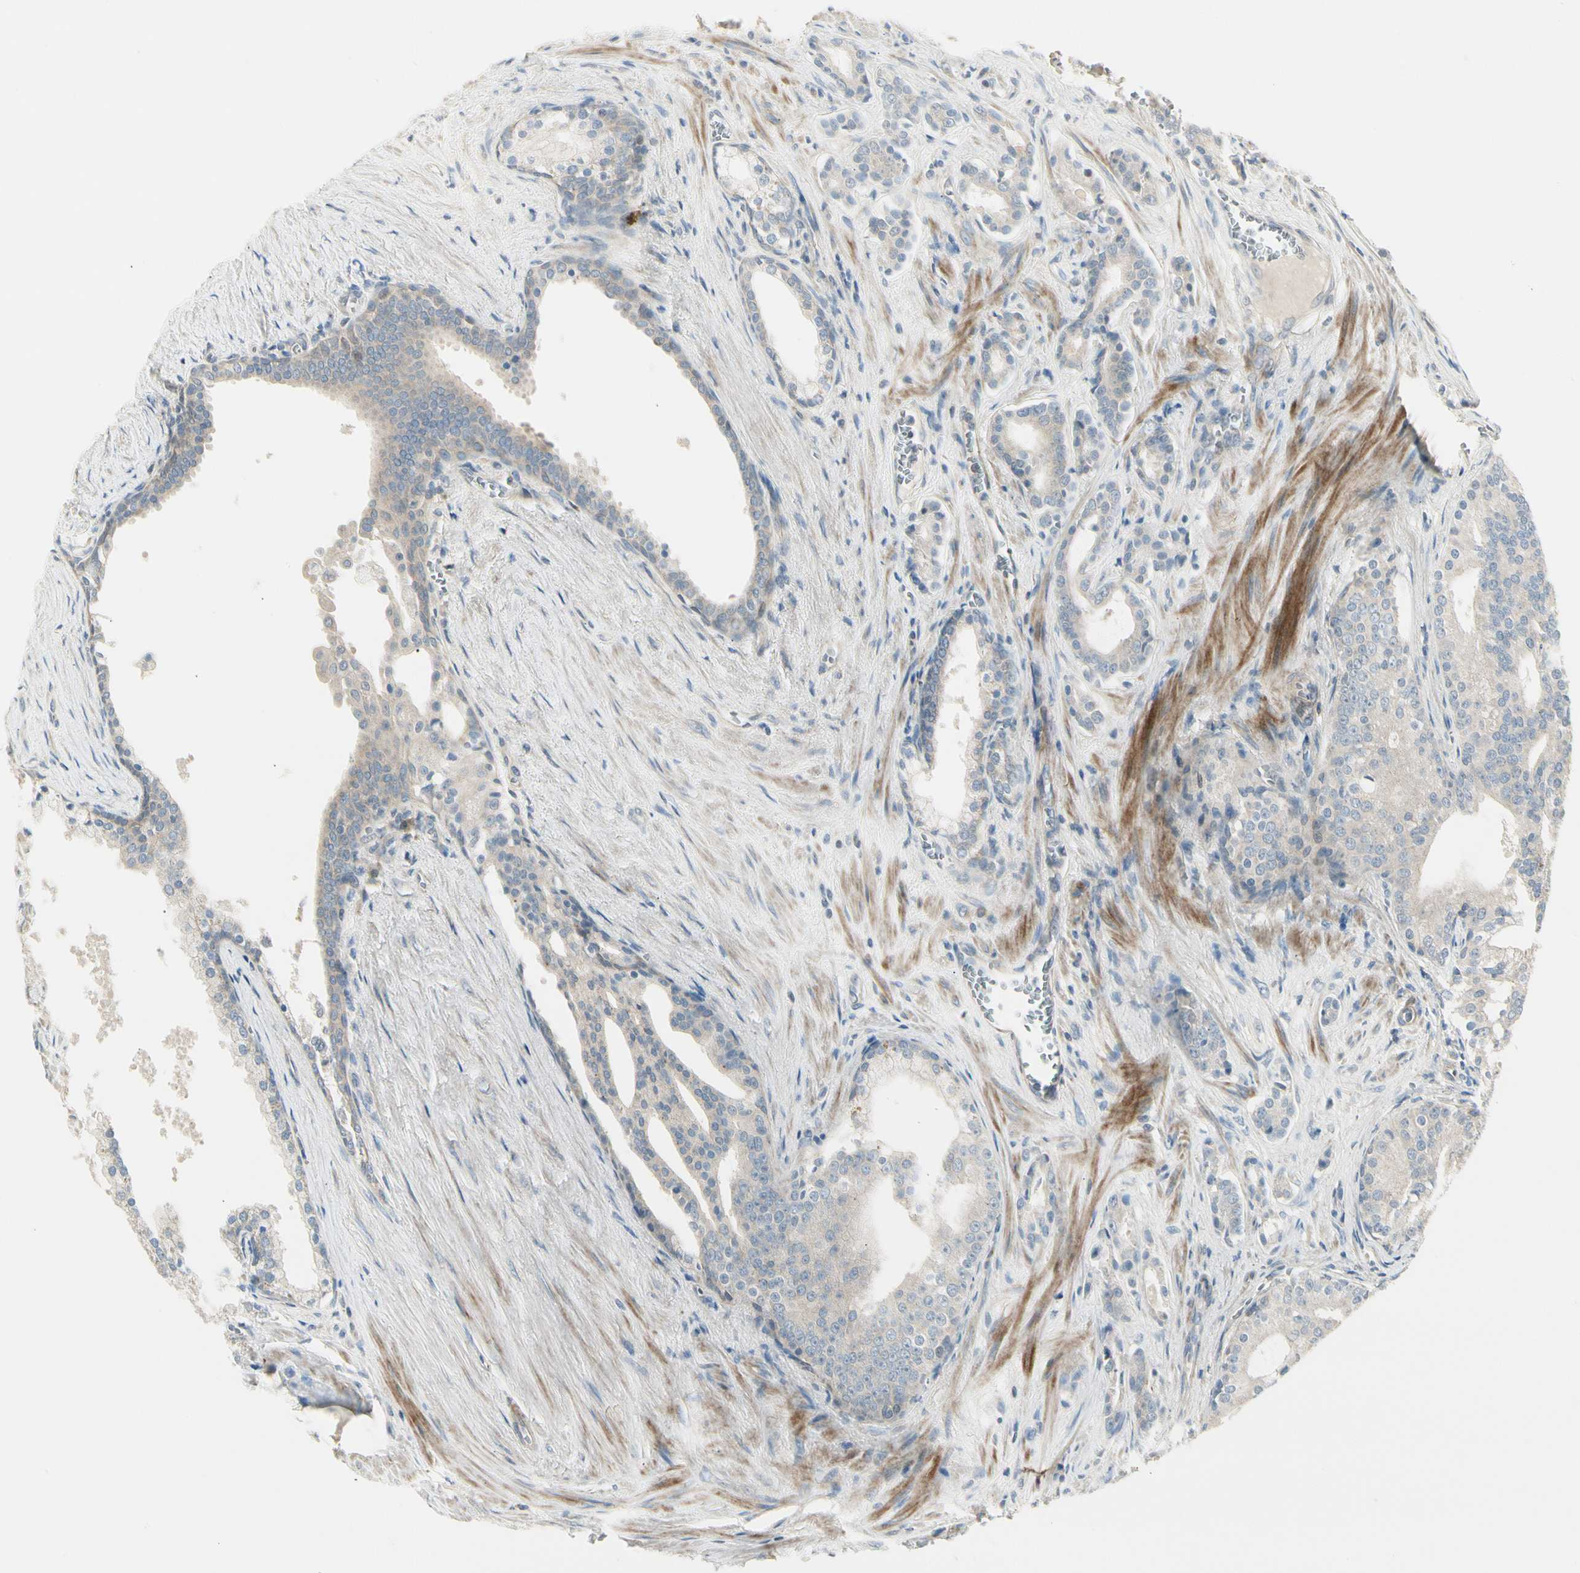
{"staining": {"intensity": "weak", "quantity": "25%-75%", "location": "cytoplasmic/membranous"}, "tissue": "prostate cancer", "cell_type": "Tumor cells", "image_type": "cancer", "snomed": [{"axis": "morphology", "description": "Adenocarcinoma, Low grade"}, {"axis": "topography", "description": "Prostate"}], "caption": "An image of human low-grade adenocarcinoma (prostate) stained for a protein reveals weak cytoplasmic/membranous brown staining in tumor cells.", "gene": "ADGRA3", "patient": {"sex": "male", "age": 58}}